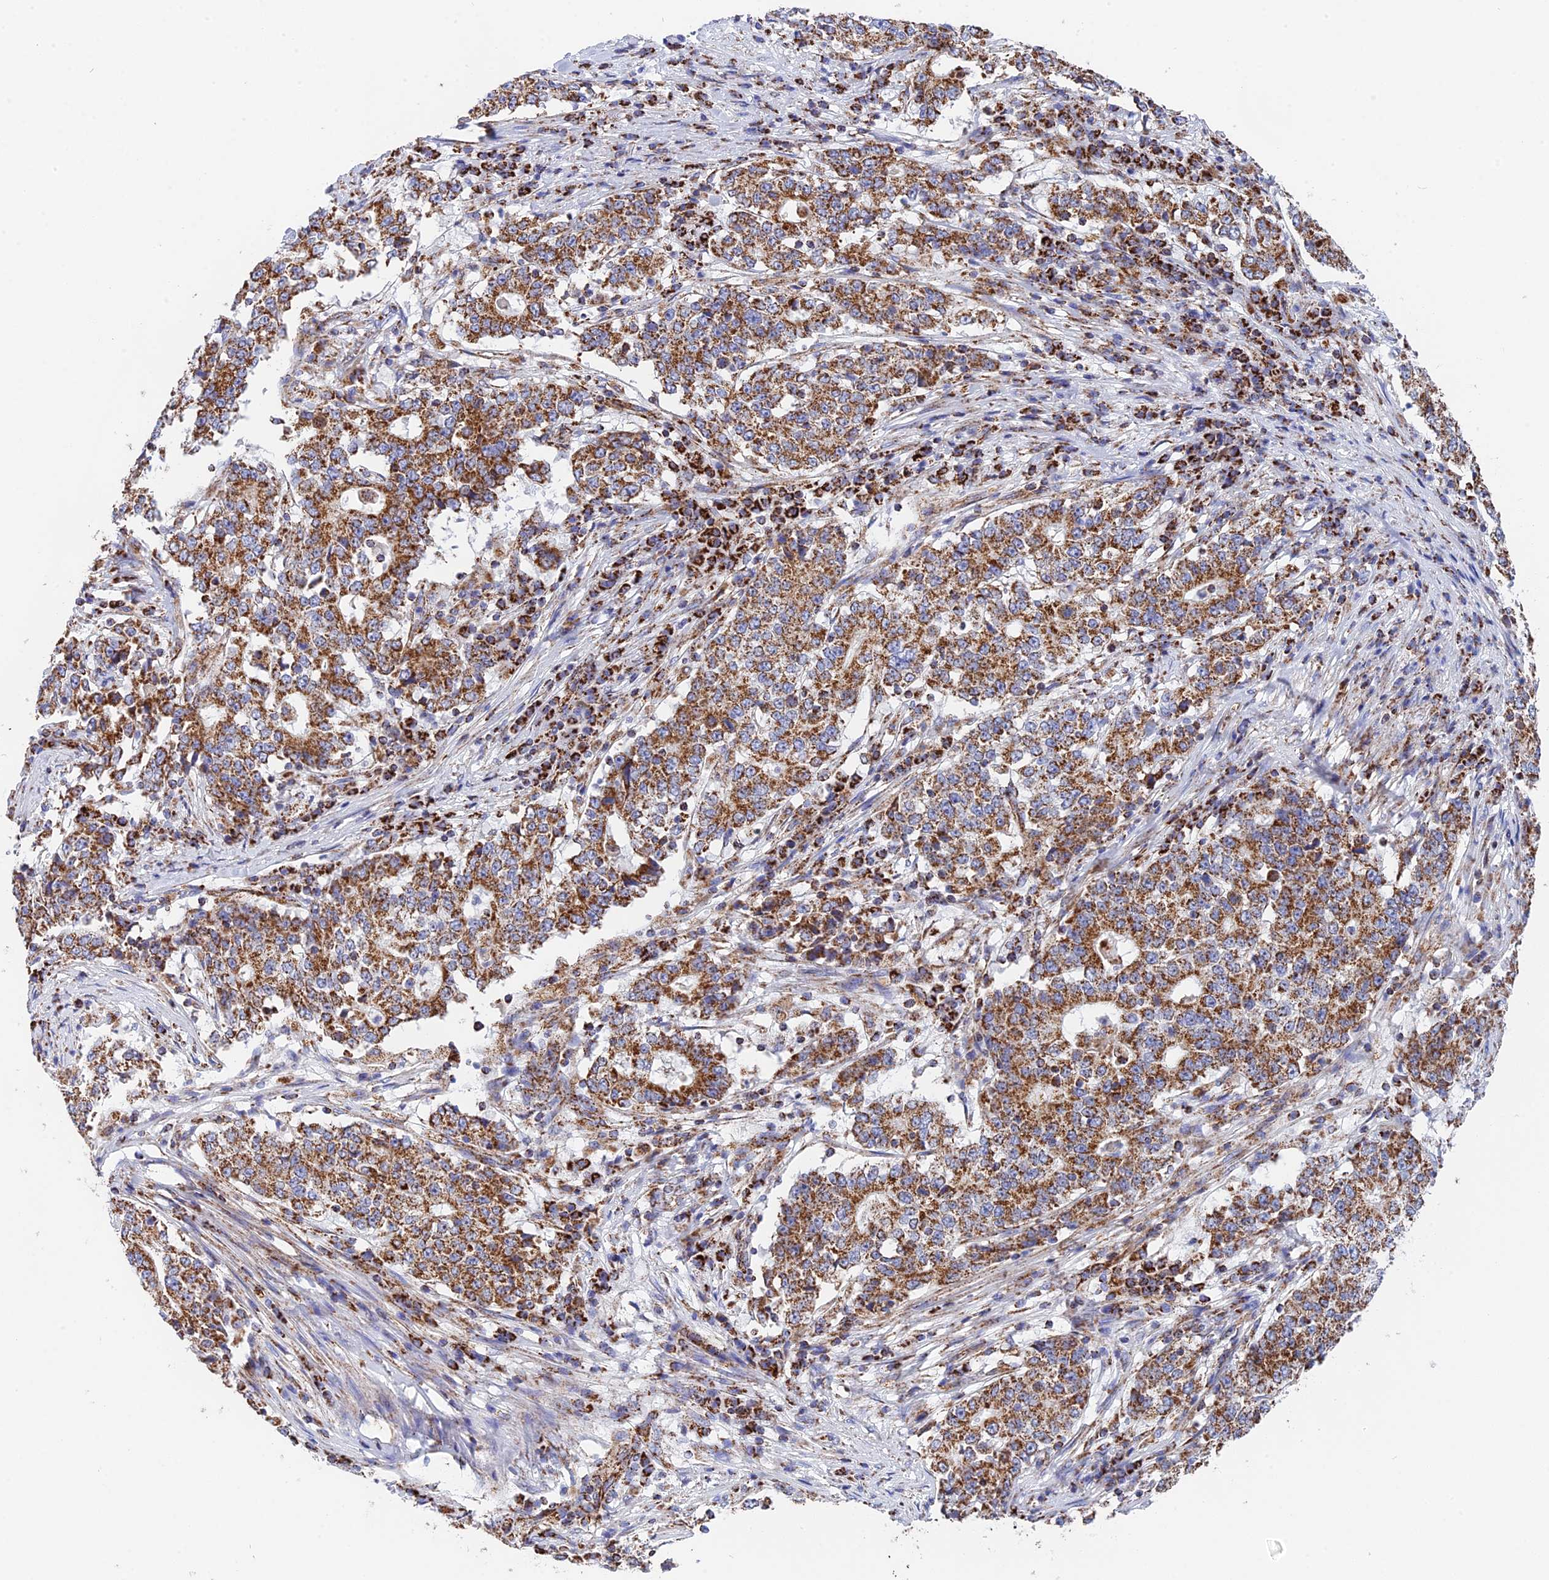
{"staining": {"intensity": "moderate", "quantity": ">75%", "location": "cytoplasmic/membranous"}, "tissue": "stomach cancer", "cell_type": "Tumor cells", "image_type": "cancer", "snomed": [{"axis": "morphology", "description": "Adenocarcinoma, NOS"}, {"axis": "topography", "description": "Stomach"}], "caption": "Immunohistochemical staining of stomach cancer exhibits medium levels of moderate cytoplasmic/membranous expression in about >75% of tumor cells. (DAB IHC with brightfield microscopy, high magnification).", "gene": "NDUFA5", "patient": {"sex": "male", "age": 59}}